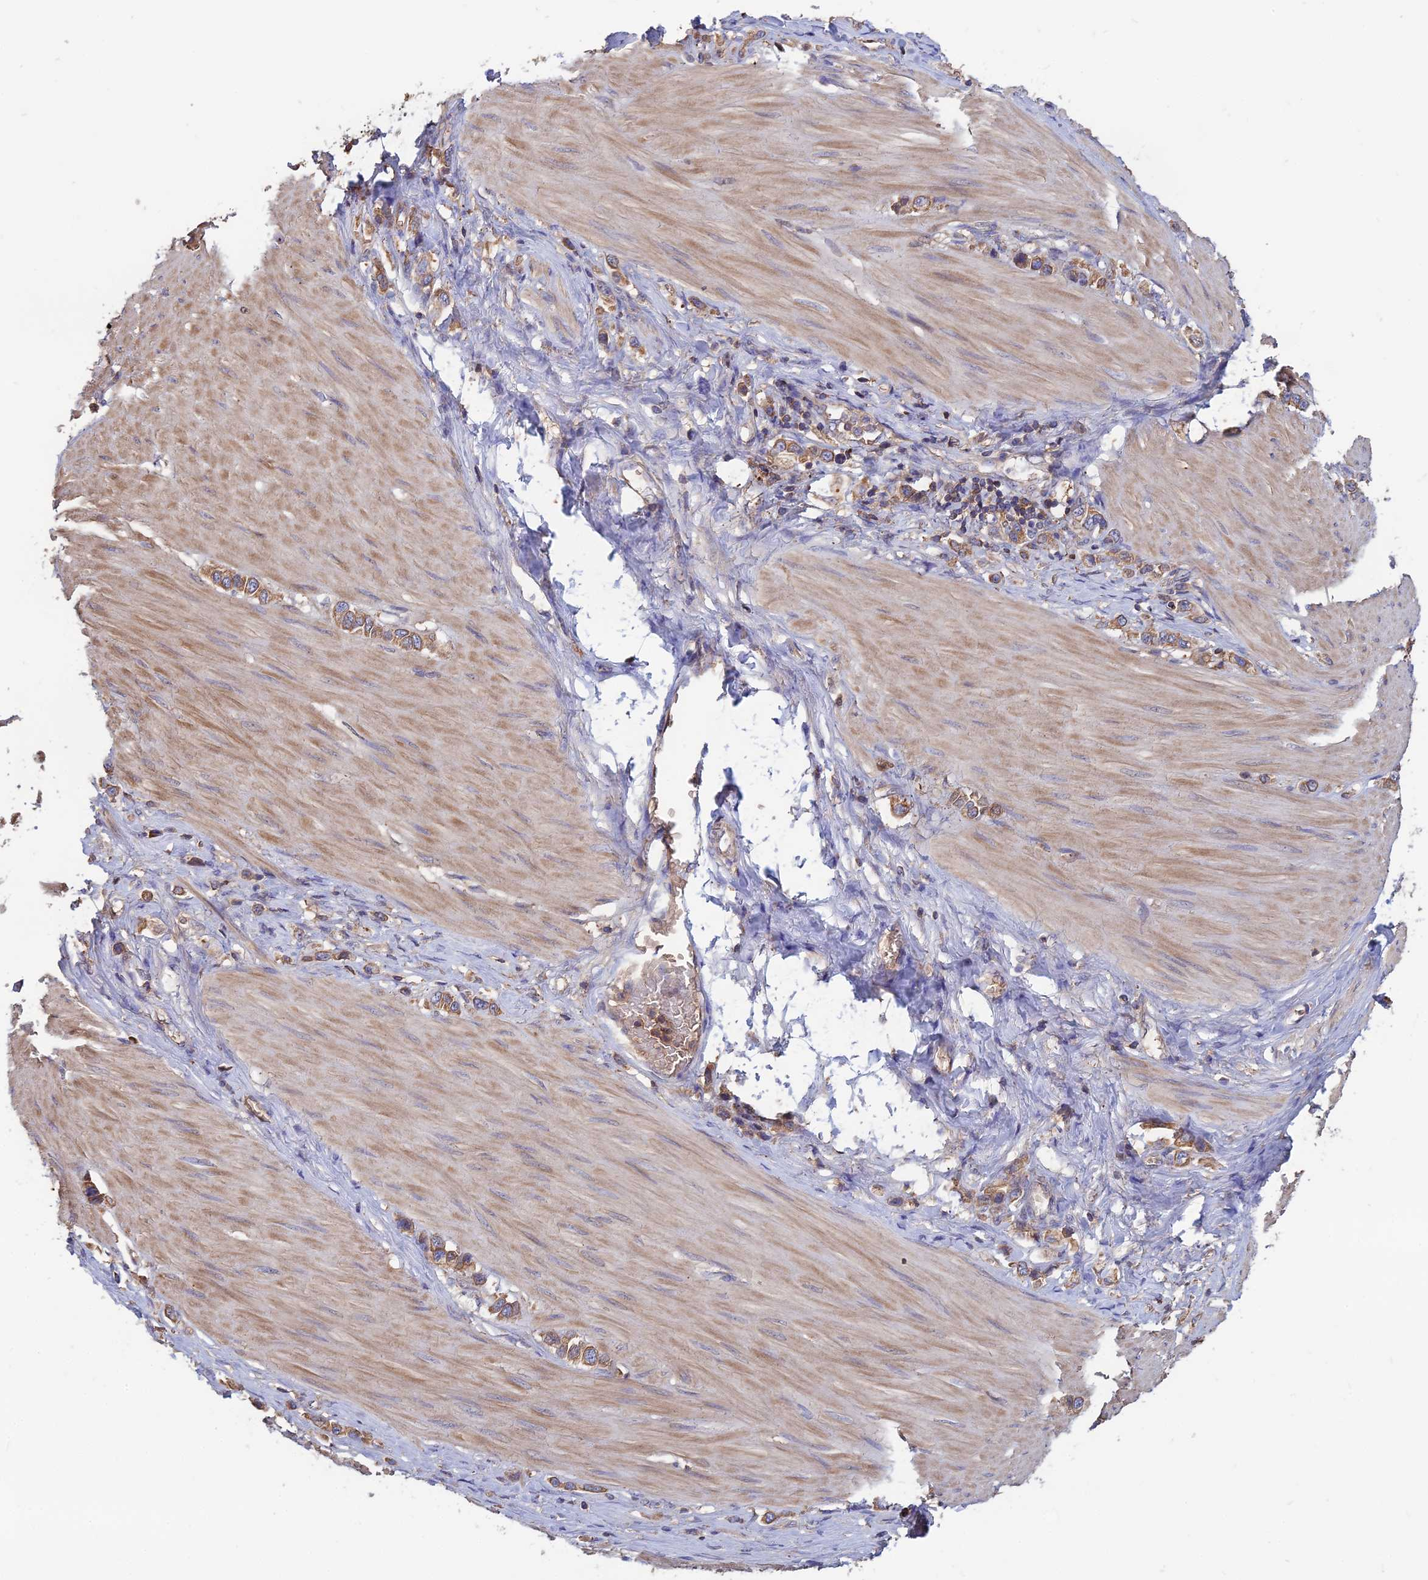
{"staining": {"intensity": "moderate", "quantity": ">75%", "location": "cytoplasmic/membranous"}, "tissue": "stomach cancer", "cell_type": "Tumor cells", "image_type": "cancer", "snomed": [{"axis": "morphology", "description": "Adenocarcinoma, NOS"}, {"axis": "topography", "description": "Stomach"}], "caption": "Human stomach cancer (adenocarcinoma) stained with a protein marker demonstrates moderate staining in tumor cells.", "gene": "GALR2", "patient": {"sex": "female", "age": 65}}